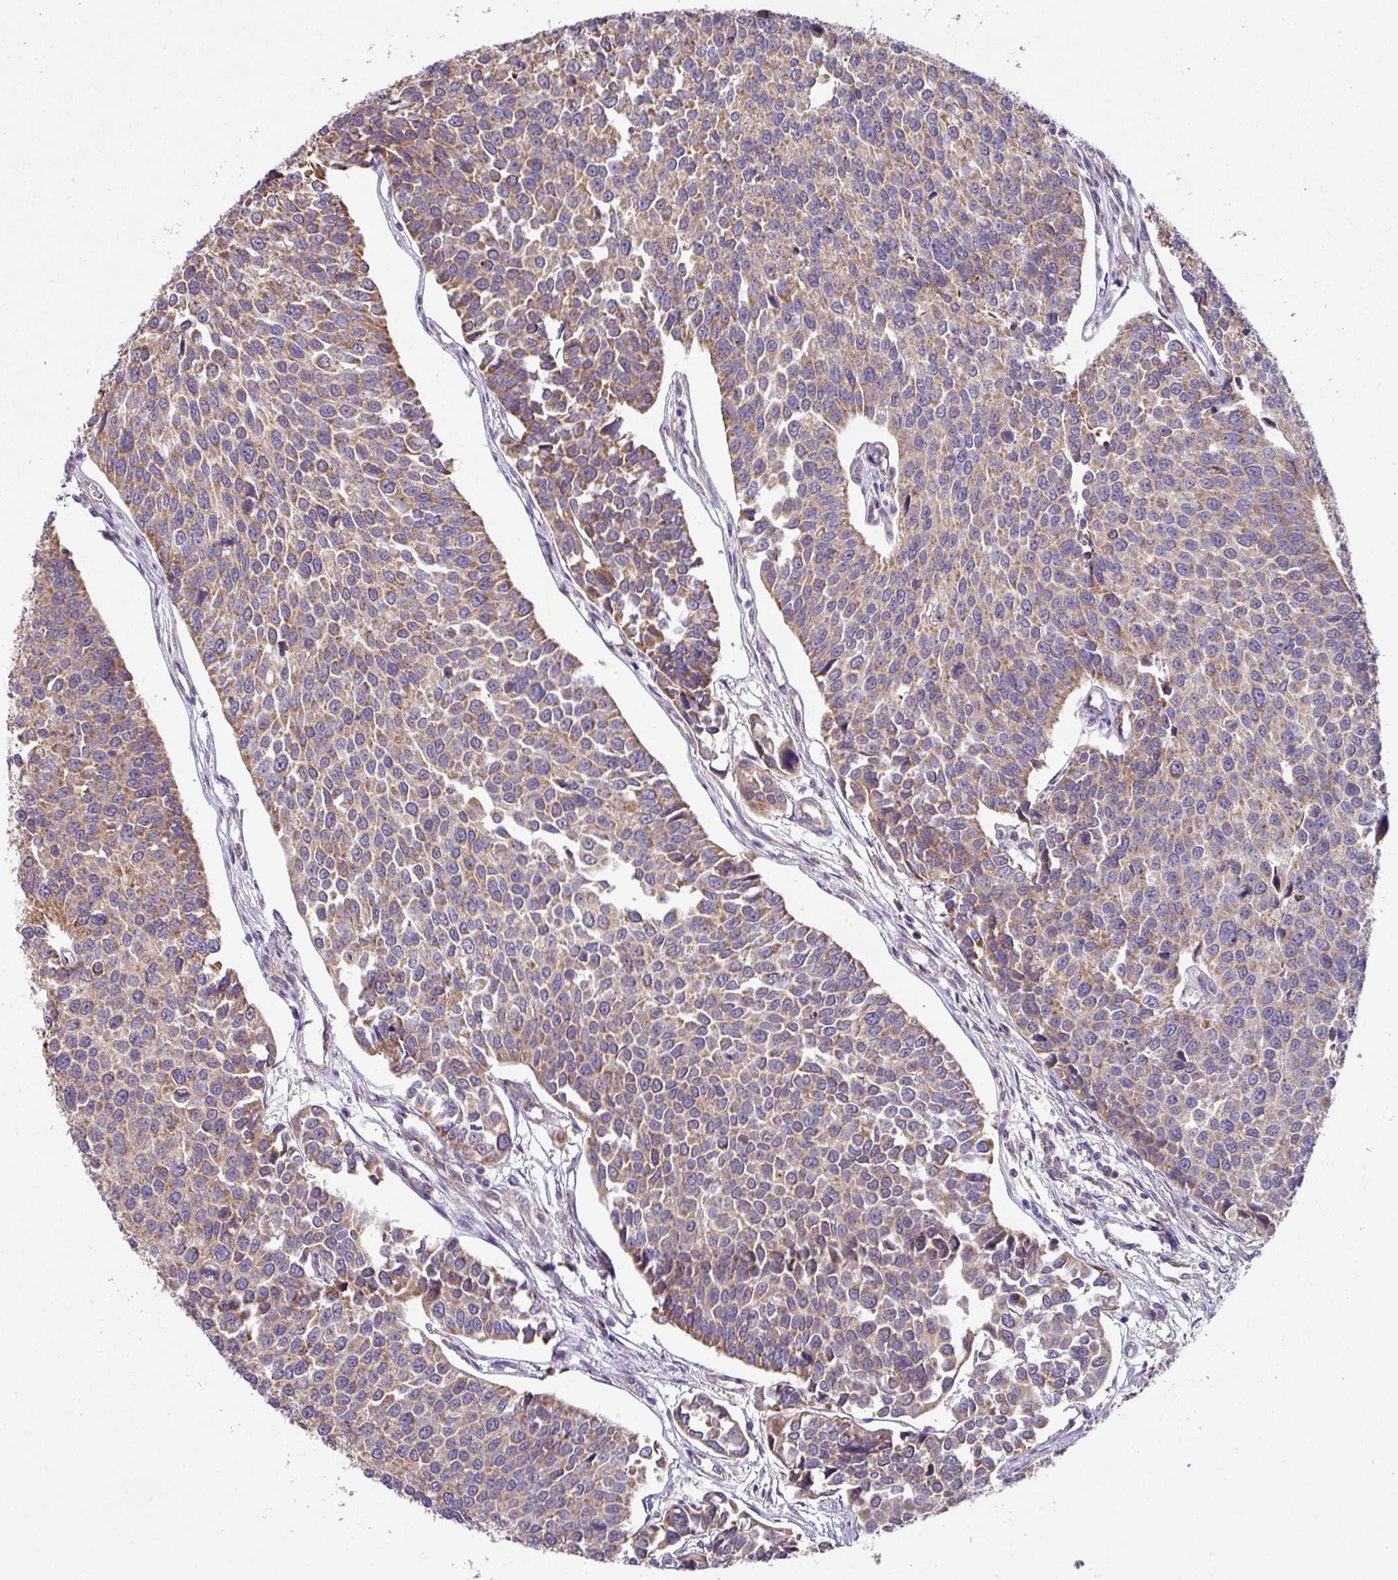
{"staining": {"intensity": "moderate", "quantity": ">75%", "location": "cytoplasmic/membranous"}, "tissue": "urothelial cancer", "cell_type": "Tumor cells", "image_type": "cancer", "snomed": [{"axis": "morphology", "description": "Urothelial carcinoma, Low grade"}, {"axis": "topography", "description": "Urinary bladder"}], "caption": "This is an image of IHC staining of low-grade urothelial carcinoma, which shows moderate positivity in the cytoplasmic/membranous of tumor cells.", "gene": "LRRC9", "patient": {"sex": "female", "age": 78}}